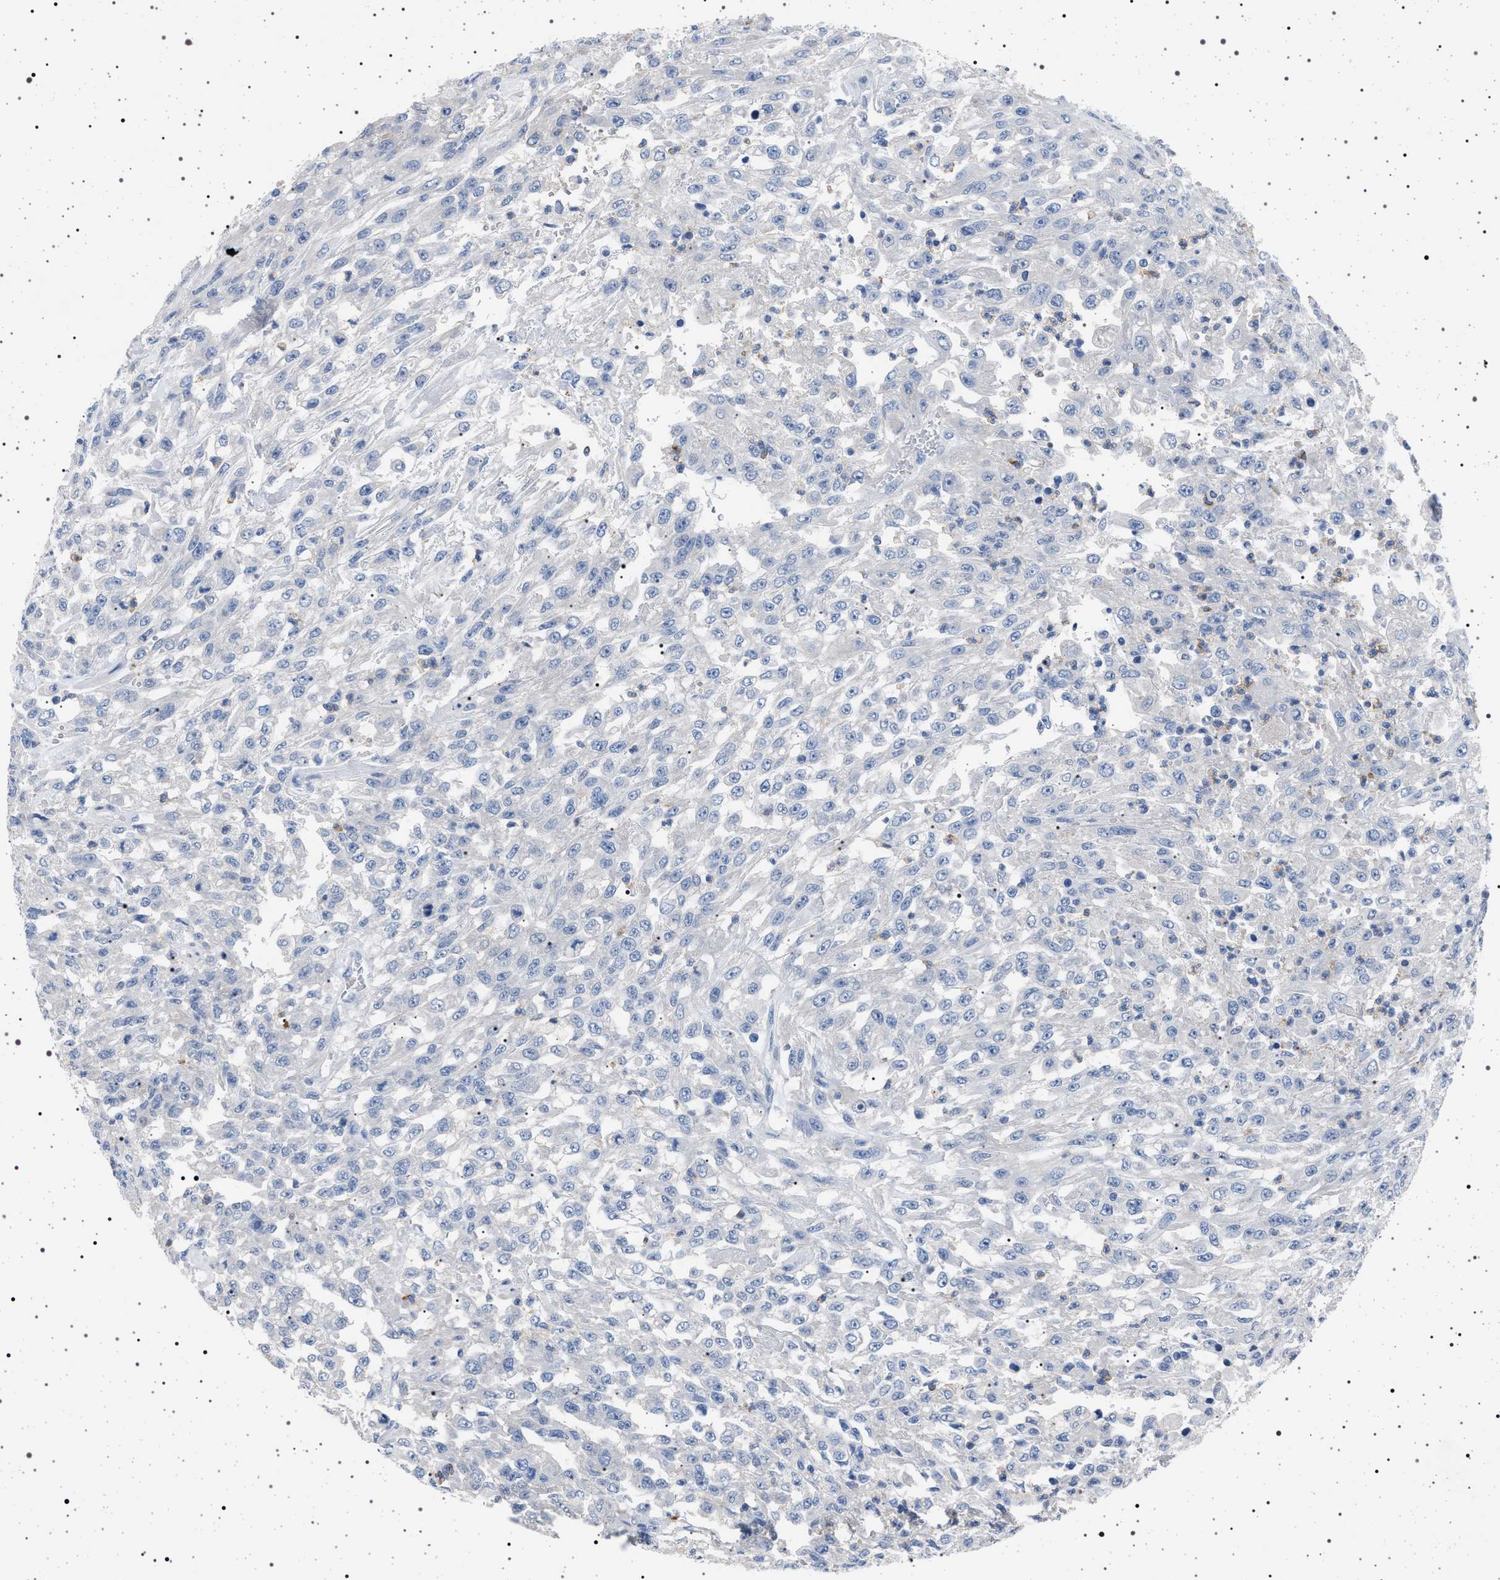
{"staining": {"intensity": "negative", "quantity": "none", "location": "none"}, "tissue": "urothelial cancer", "cell_type": "Tumor cells", "image_type": "cancer", "snomed": [{"axis": "morphology", "description": "Urothelial carcinoma, High grade"}, {"axis": "topography", "description": "Urinary bladder"}], "caption": "Tumor cells are negative for protein expression in human urothelial cancer.", "gene": "NAT9", "patient": {"sex": "male", "age": 46}}